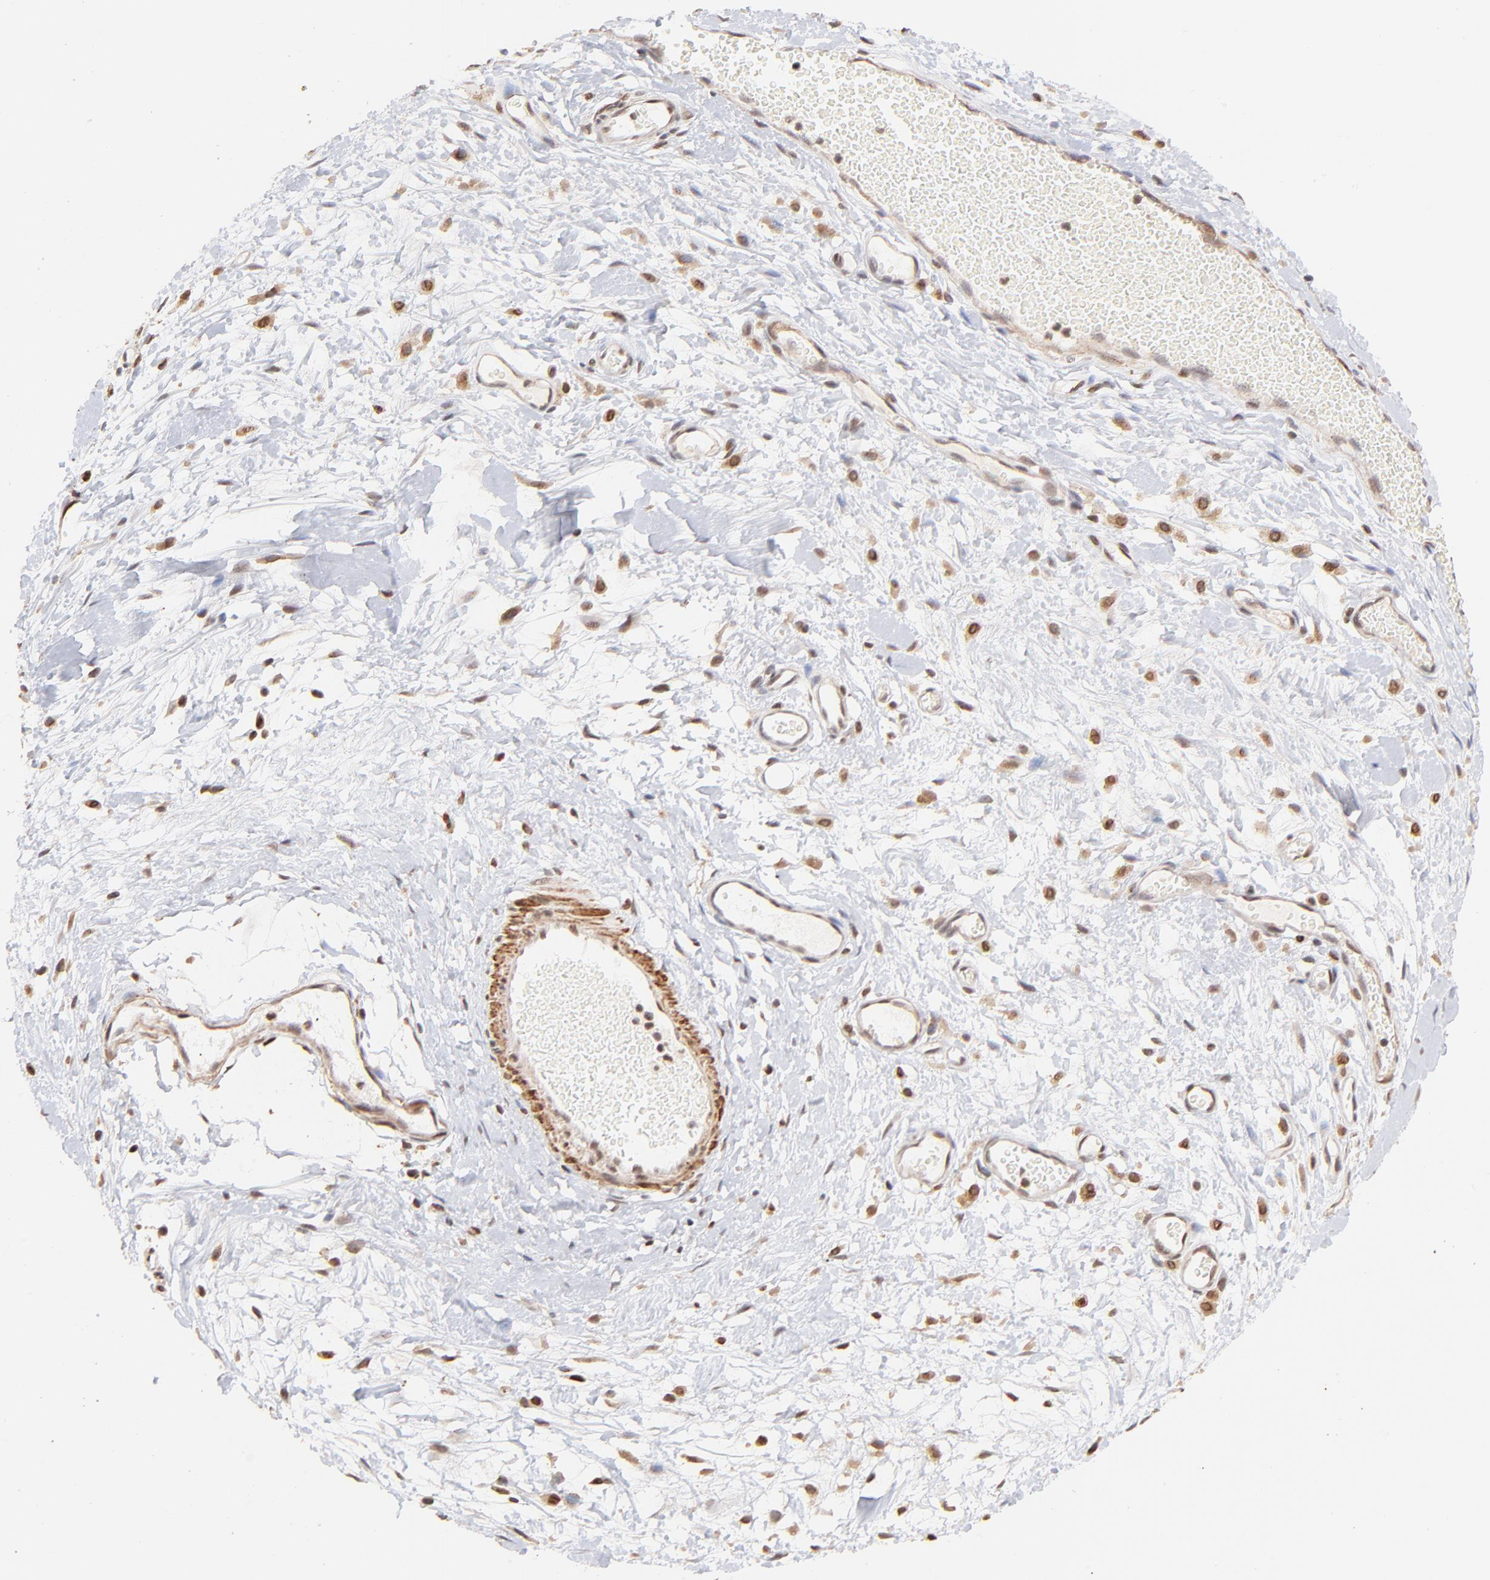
{"staining": {"intensity": "weak", "quantity": "25%-75%", "location": "cytoplasmic/membranous,nuclear"}, "tissue": "melanoma", "cell_type": "Tumor cells", "image_type": "cancer", "snomed": [{"axis": "morphology", "description": "Malignant melanoma, Metastatic site"}, {"axis": "topography", "description": "Lymph node"}], "caption": "IHC micrograph of malignant melanoma (metastatic site) stained for a protein (brown), which exhibits low levels of weak cytoplasmic/membranous and nuclear expression in about 25%-75% of tumor cells.", "gene": "ZFP92", "patient": {"sex": "male", "age": 59}}